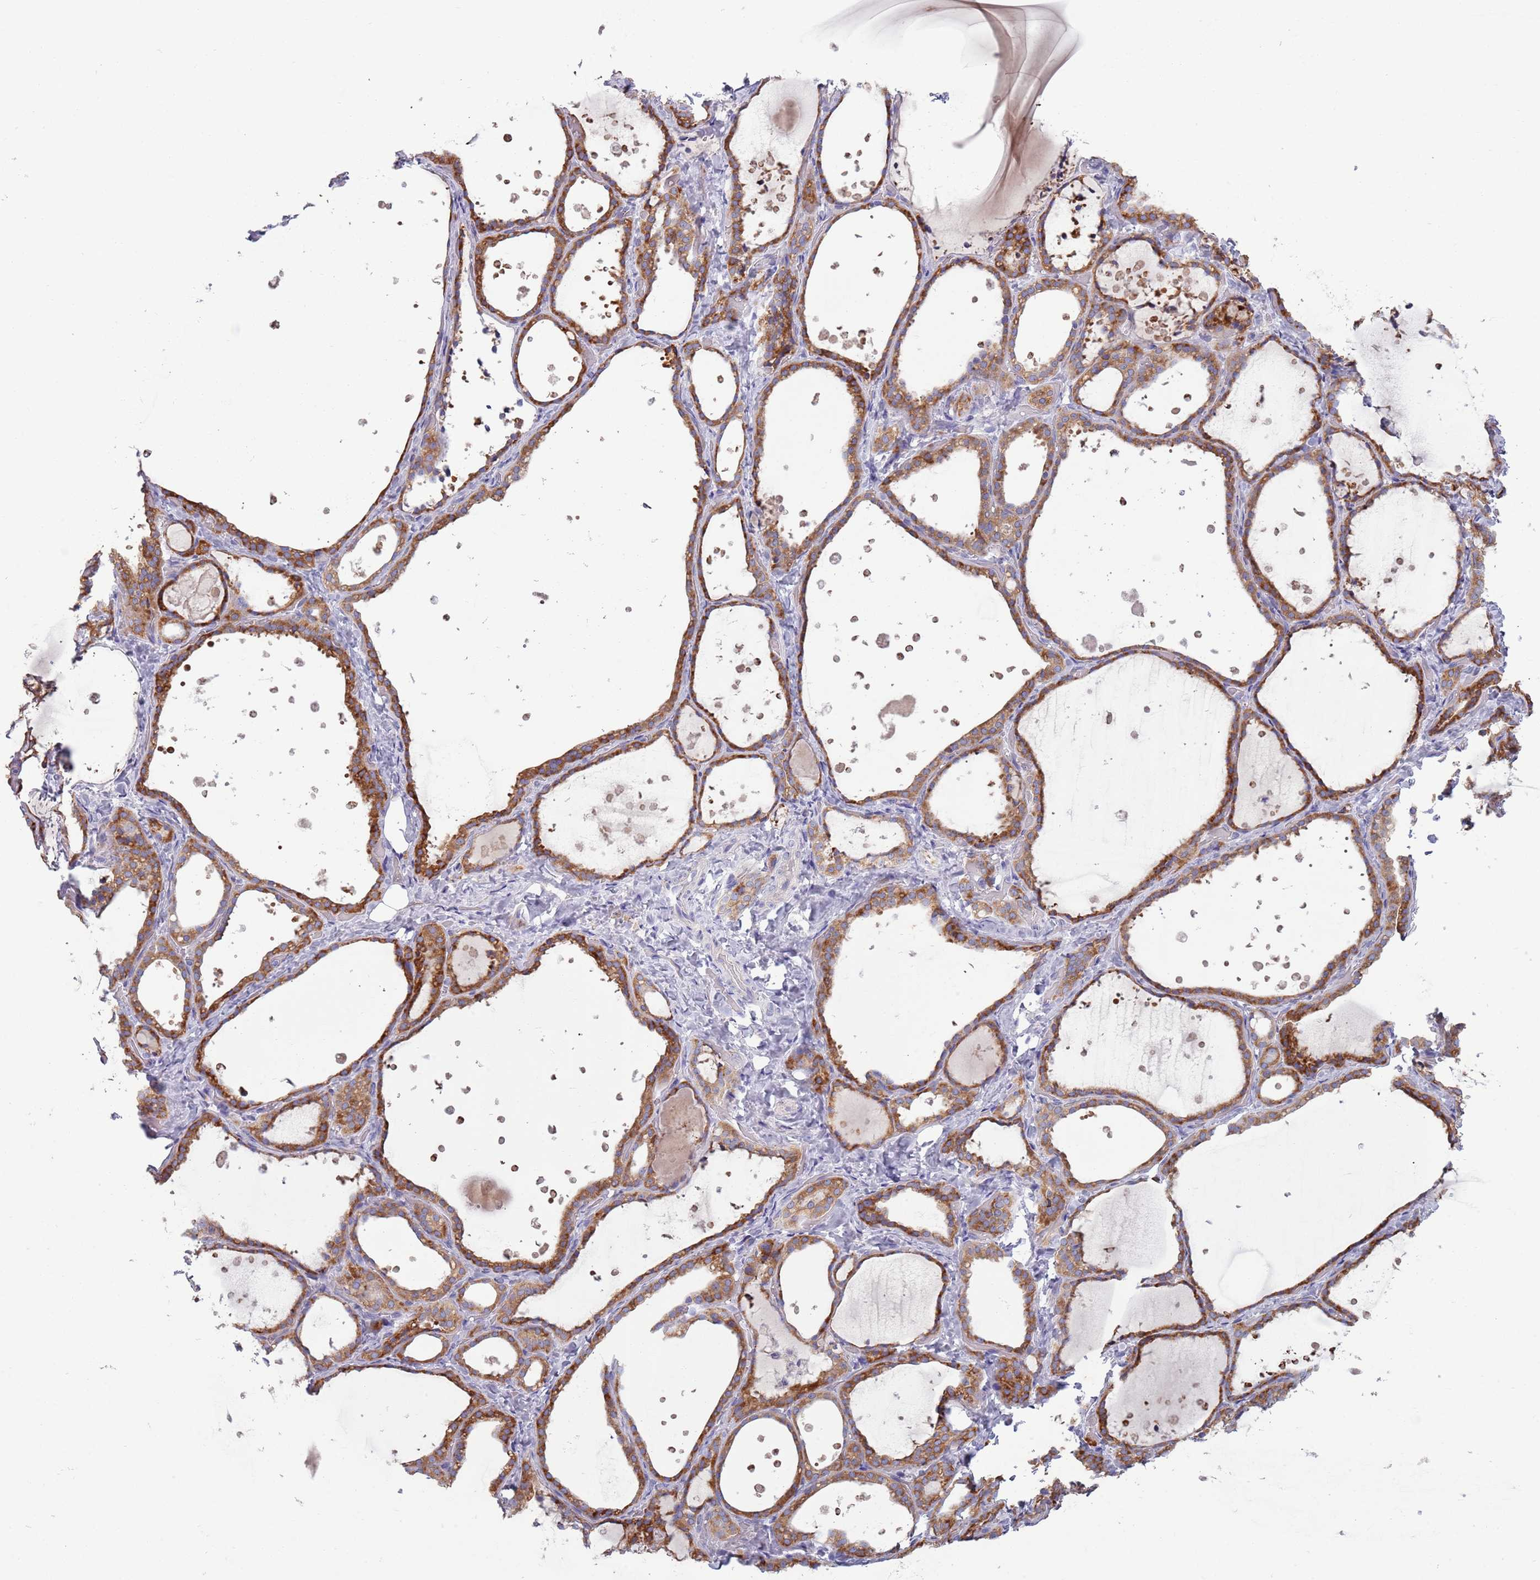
{"staining": {"intensity": "moderate", "quantity": ">75%", "location": "cytoplasmic/membranous"}, "tissue": "thyroid gland", "cell_type": "Glandular cells", "image_type": "normal", "snomed": [{"axis": "morphology", "description": "Normal tissue, NOS"}, {"axis": "topography", "description": "Thyroid gland"}], "caption": "A brown stain highlights moderate cytoplasmic/membranous expression of a protein in glandular cells of benign human thyroid gland. (Brightfield microscopy of DAB IHC at high magnification).", "gene": "LTB", "patient": {"sex": "female", "age": 44}}